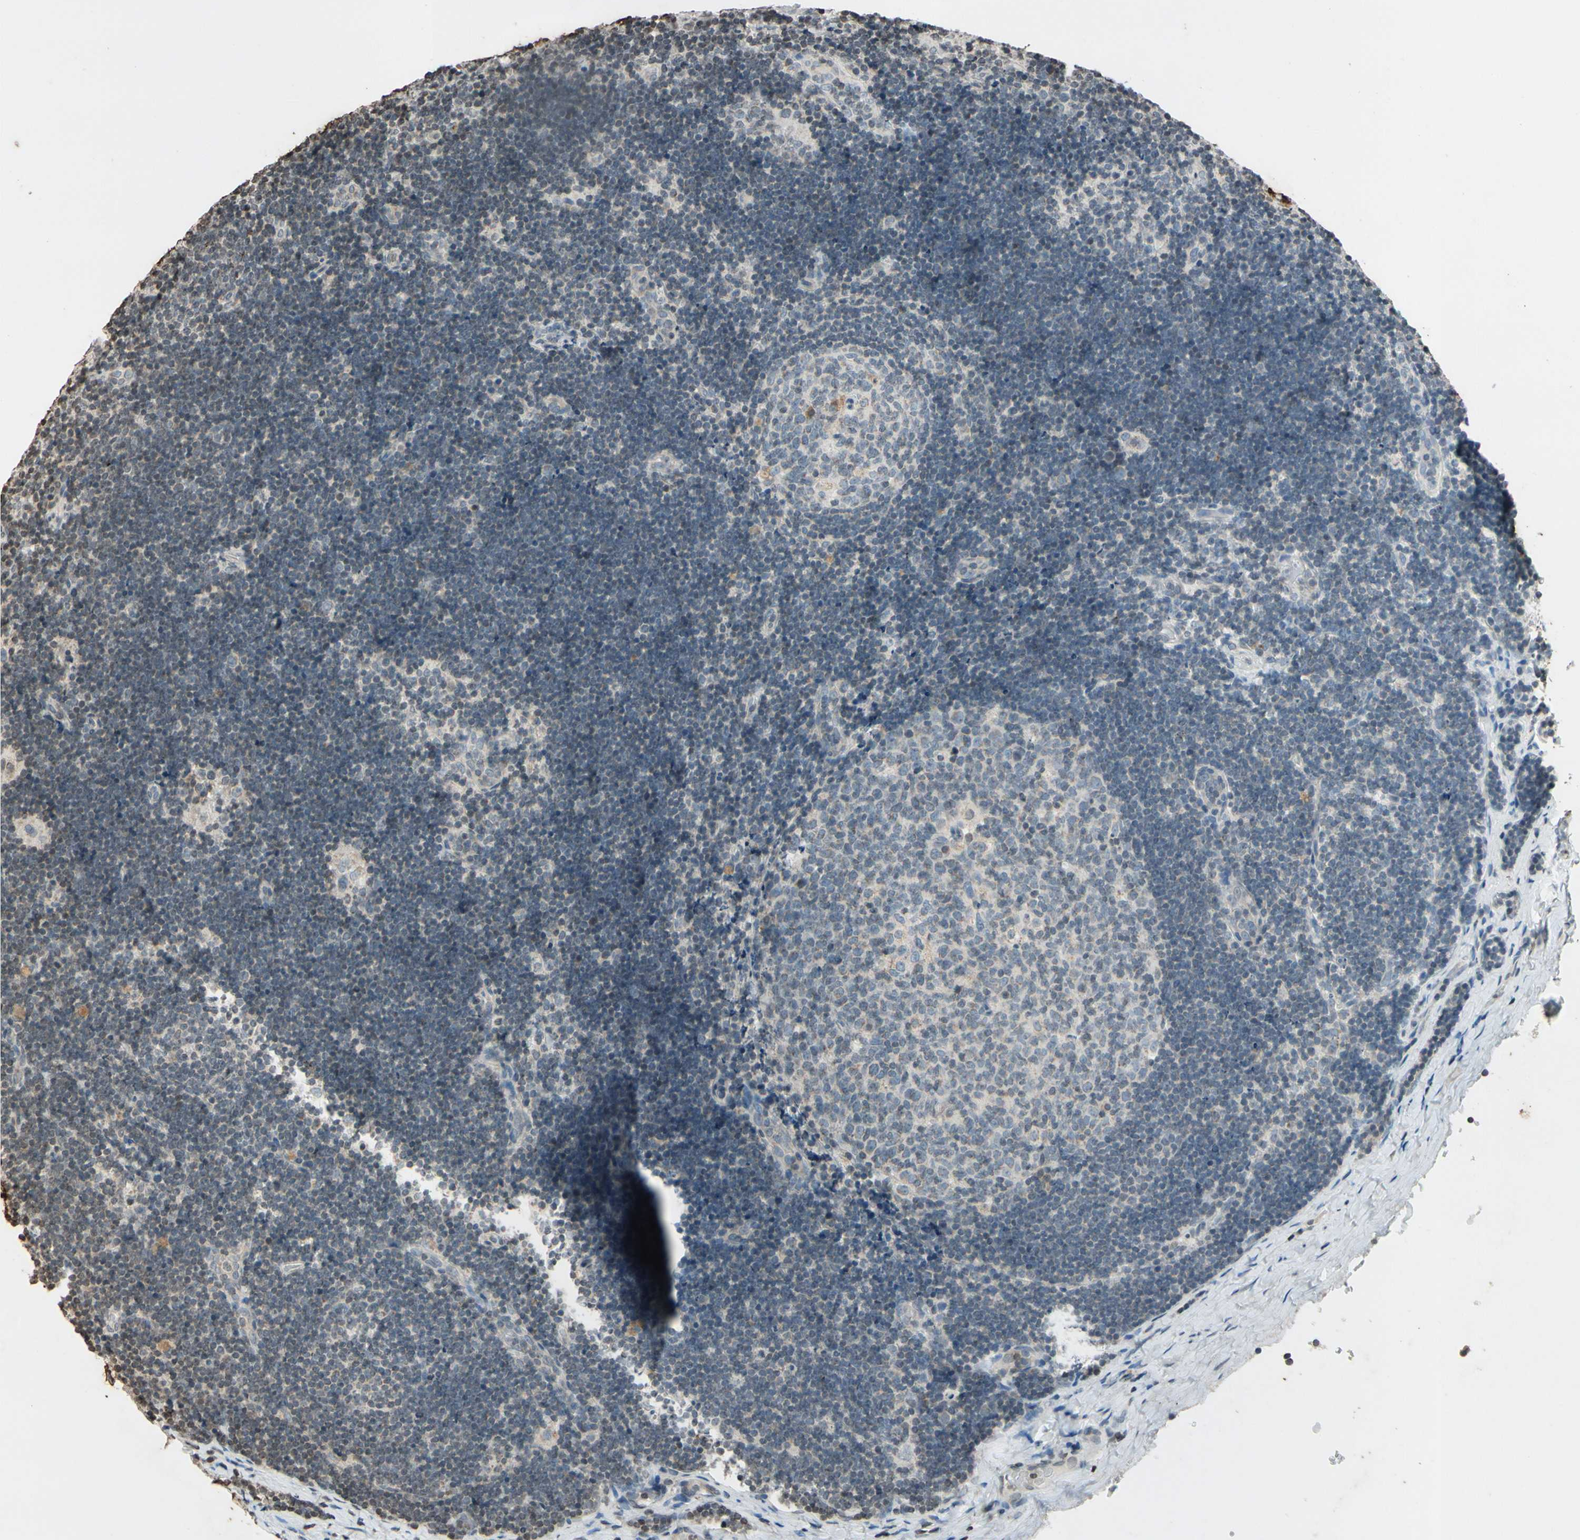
{"staining": {"intensity": "negative", "quantity": "none", "location": "none"}, "tissue": "lymph node", "cell_type": "Germinal center cells", "image_type": "normal", "snomed": [{"axis": "morphology", "description": "Normal tissue, NOS"}, {"axis": "topography", "description": "Lymph node"}], "caption": "This is a image of immunohistochemistry staining of unremarkable lymph node, which shows no positivity in germinal center cells. Brightfield microscopy of immunohistochemistry stained with DAB (brown) and hematoxylin (blue), captured at high magnification.", "gene": "CLDN11", "patient": {"sex": "female", "age": 14}}